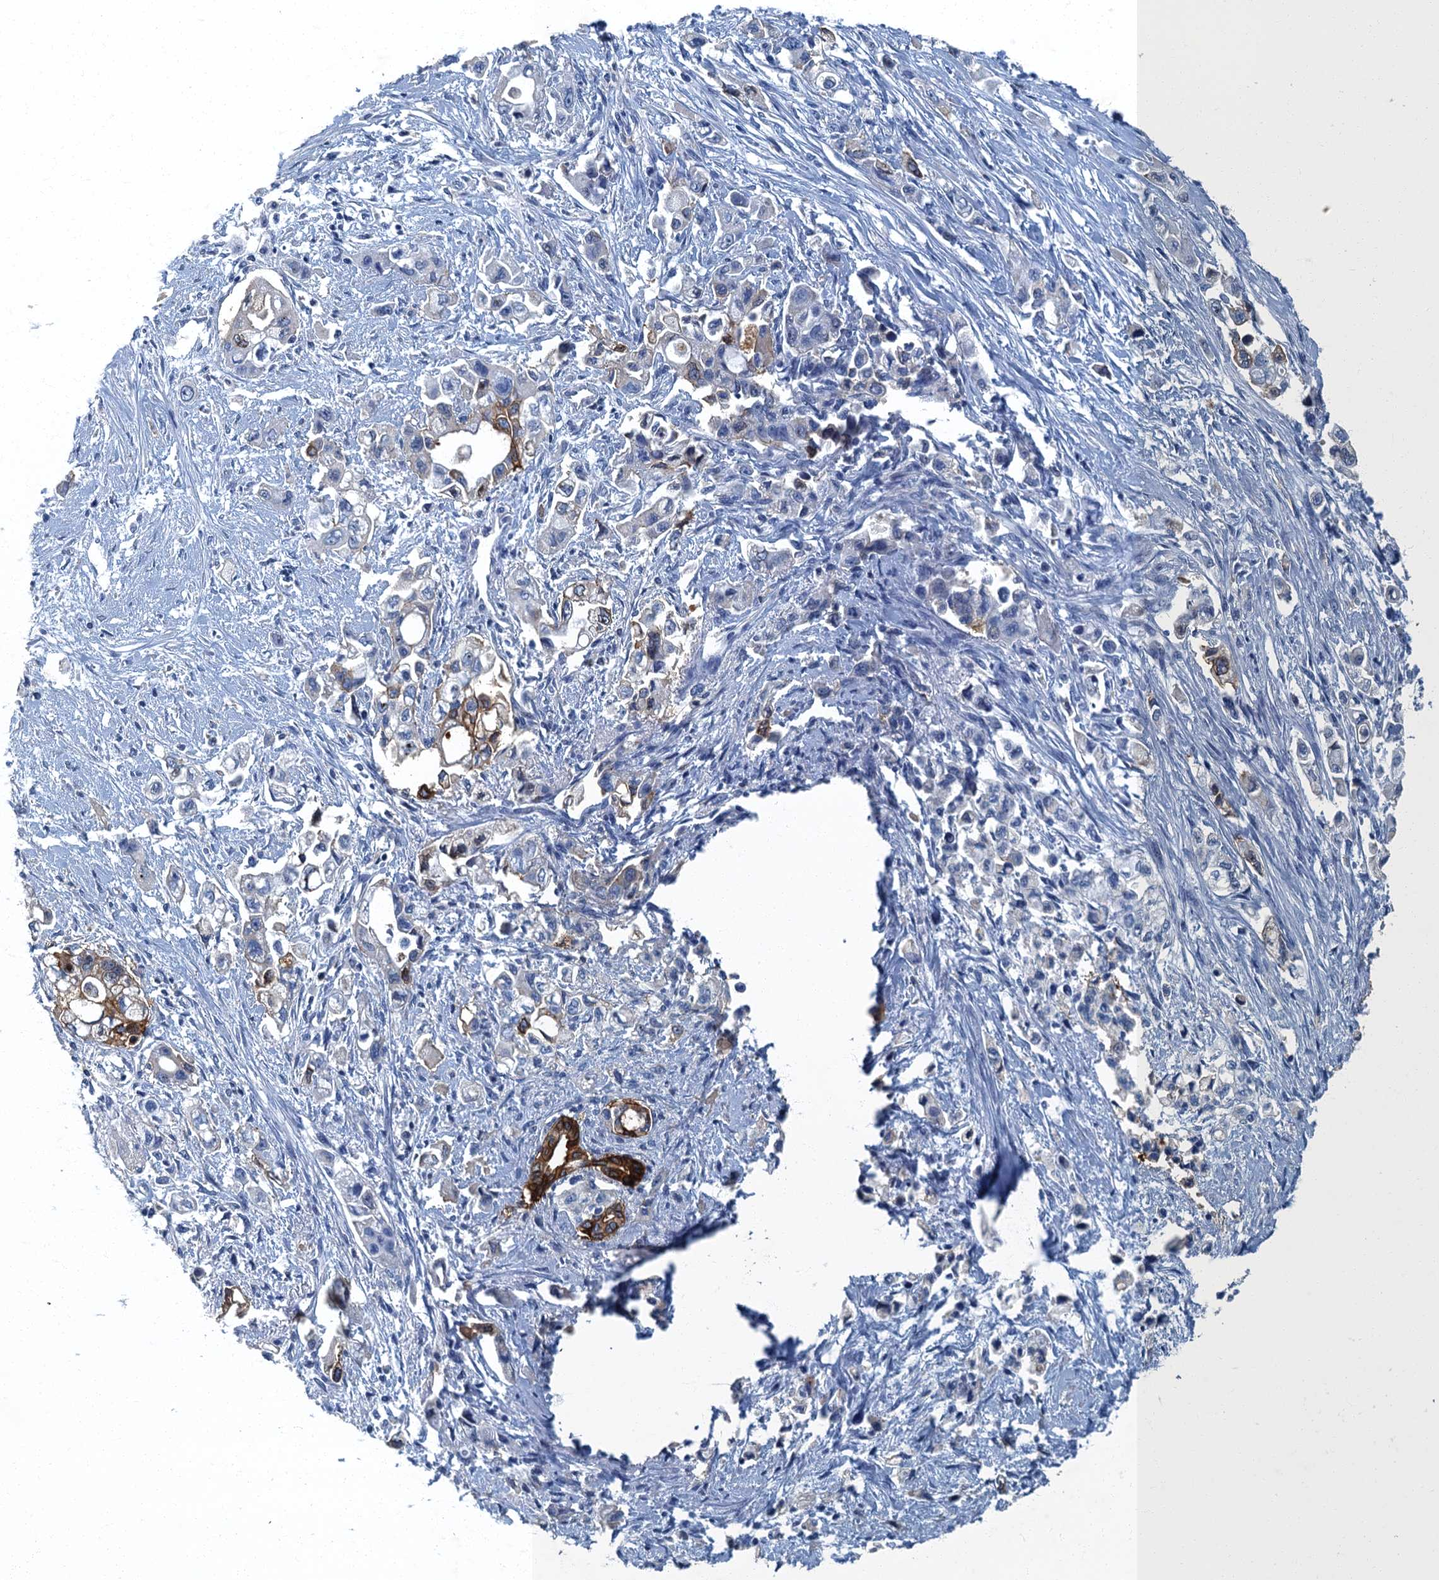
{"staining": {"intensity": "moderate", "quantity": "<25%", "location": "cytoplasmic/membranous"}, "tissue": "pancreatic cancer", "cell_type": "Tumor cells", "image_type": "cancer", "snomed": [{"axis": "morphology", "description": "Adenocarcinoma, NOS"}, {"axis": "topography", "description": "Pancreas"}], "caption": "IHC (DAB (3,3'-diaminobenzidine)) staining of pancreatic adenocarcinoma displays moderate cytoplasmic/membranous protein expression in about <25% of tumor cells. The protein is stained brown, and the nuclei are stained in blue (DAB IHC with brightfield microscopy, high magnification).", "gene": "GADL1", "patient": {"sex": "female", "age": 66}}